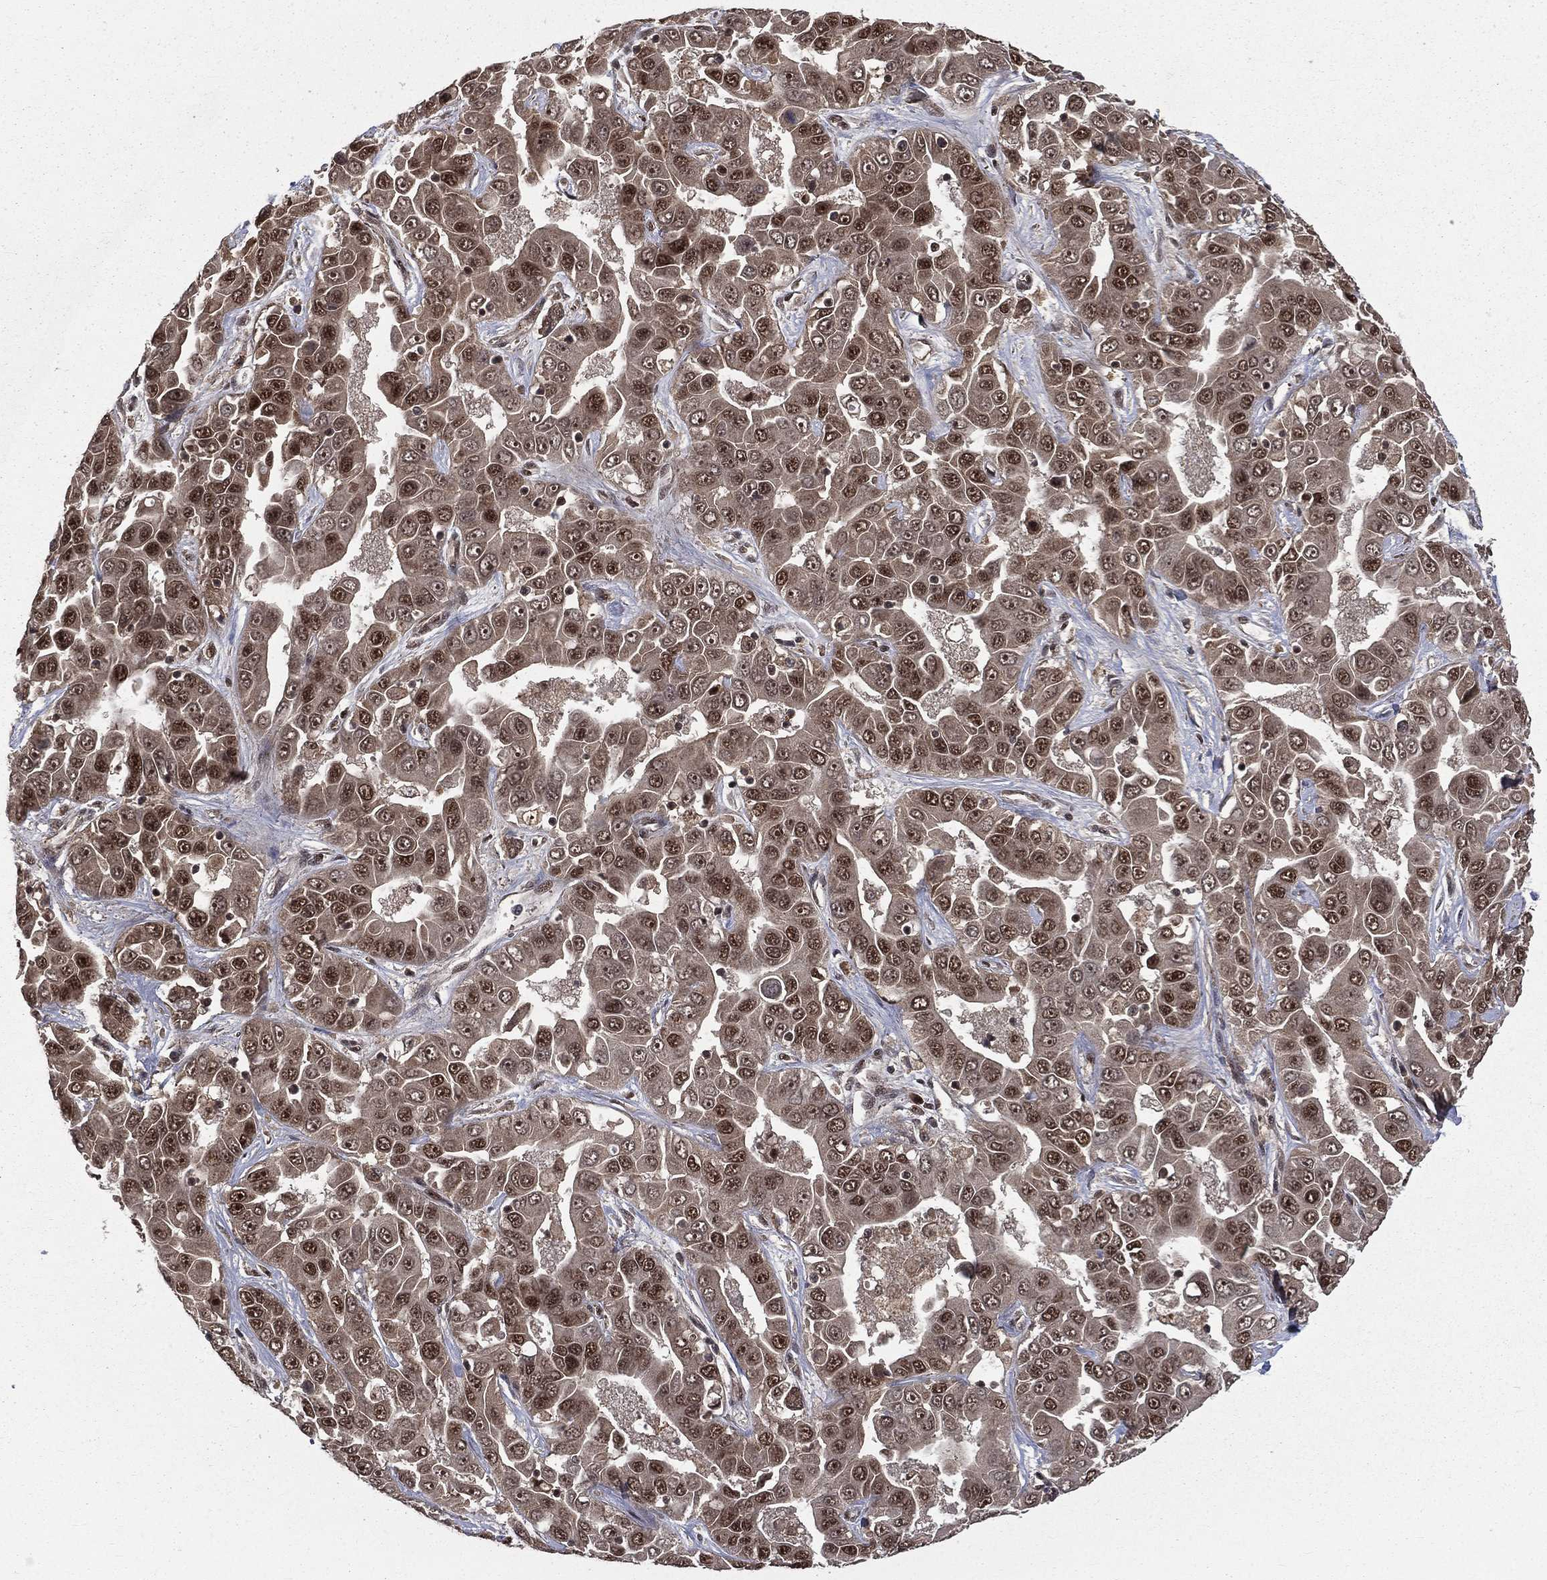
{"staining": {"intensity": "strong", "quantity": "25%-75%", "location": "nuclear"}, "tissue": "liver cancer", "cell_type": "Tumor cells", "image_type": "cancer", "snomed": [{"axis": "morphology", "description": "Cholangiocarcinoma"}, {"axis": "topography", "description": "Liver"}], "caption": "Protein analysis of liver cancer tissue exhibits strong nuclear expression in approximately 25%-75% of tumor cells.", "gene": "JMJD6", "patient": {"sex": "female", "age": 52}}